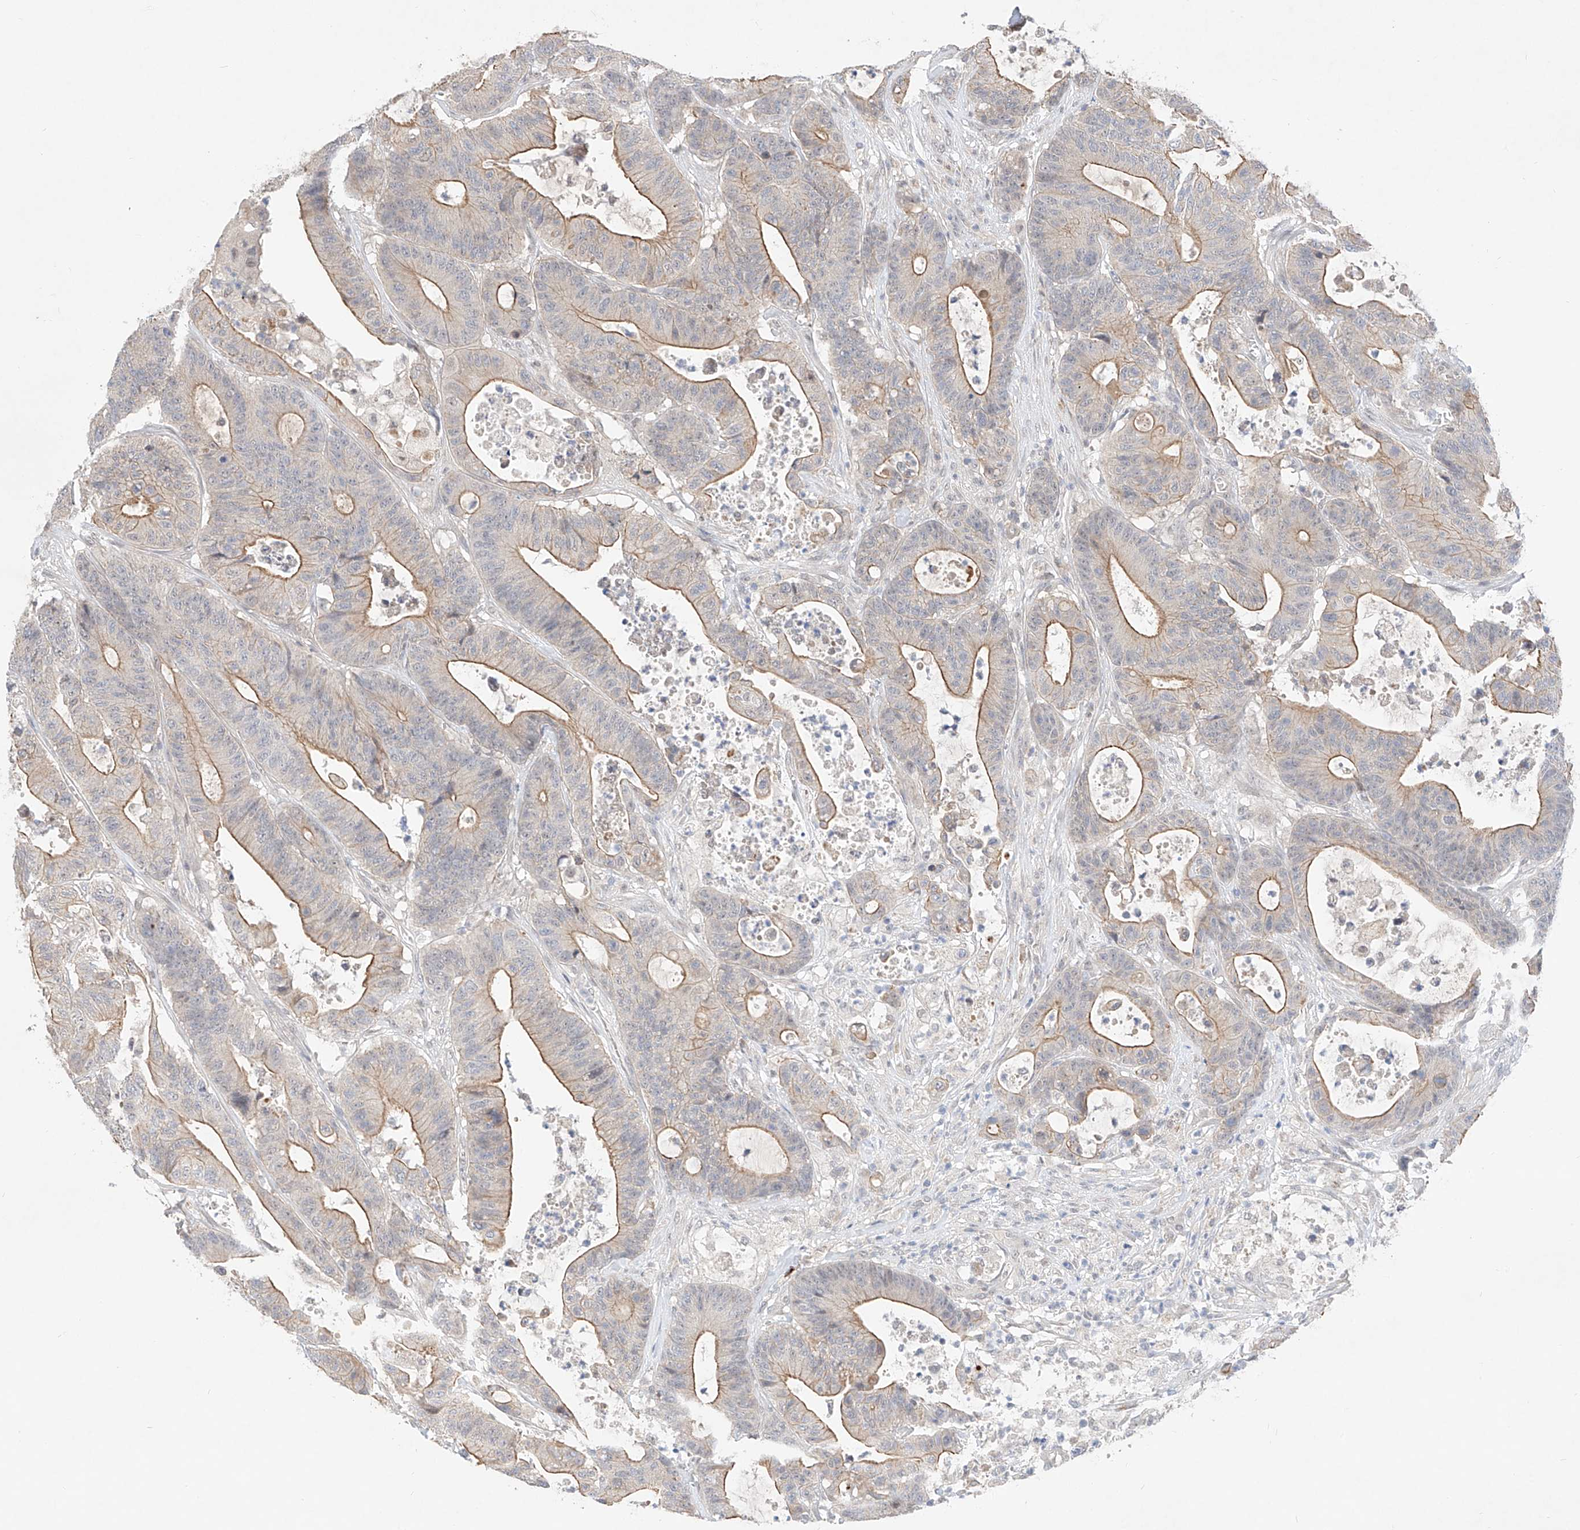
{"staining": {"intensity": "moderate", "quantity": "25%-75%", "location": "cytoplasmic/membranous"}, "tissue": "colorectal cancer", "cell_type": "Tumor cells", "image_type": "cancer", "snomed": [{"axis": "morphology", "description": "Adenocarcinoma, NOS"}, {"axis": "topography", "description": "Colon"}], "caption": "Moderate cytoplasmic/membranous positivity is present in approximately 25%-75% of tumor cells in colorectal cancer. The protein of interest is shown in brown color, while the nuclei are stained blue.", "gene": "IL22RA2", "patient": {"sex": "female", "age": 84}}